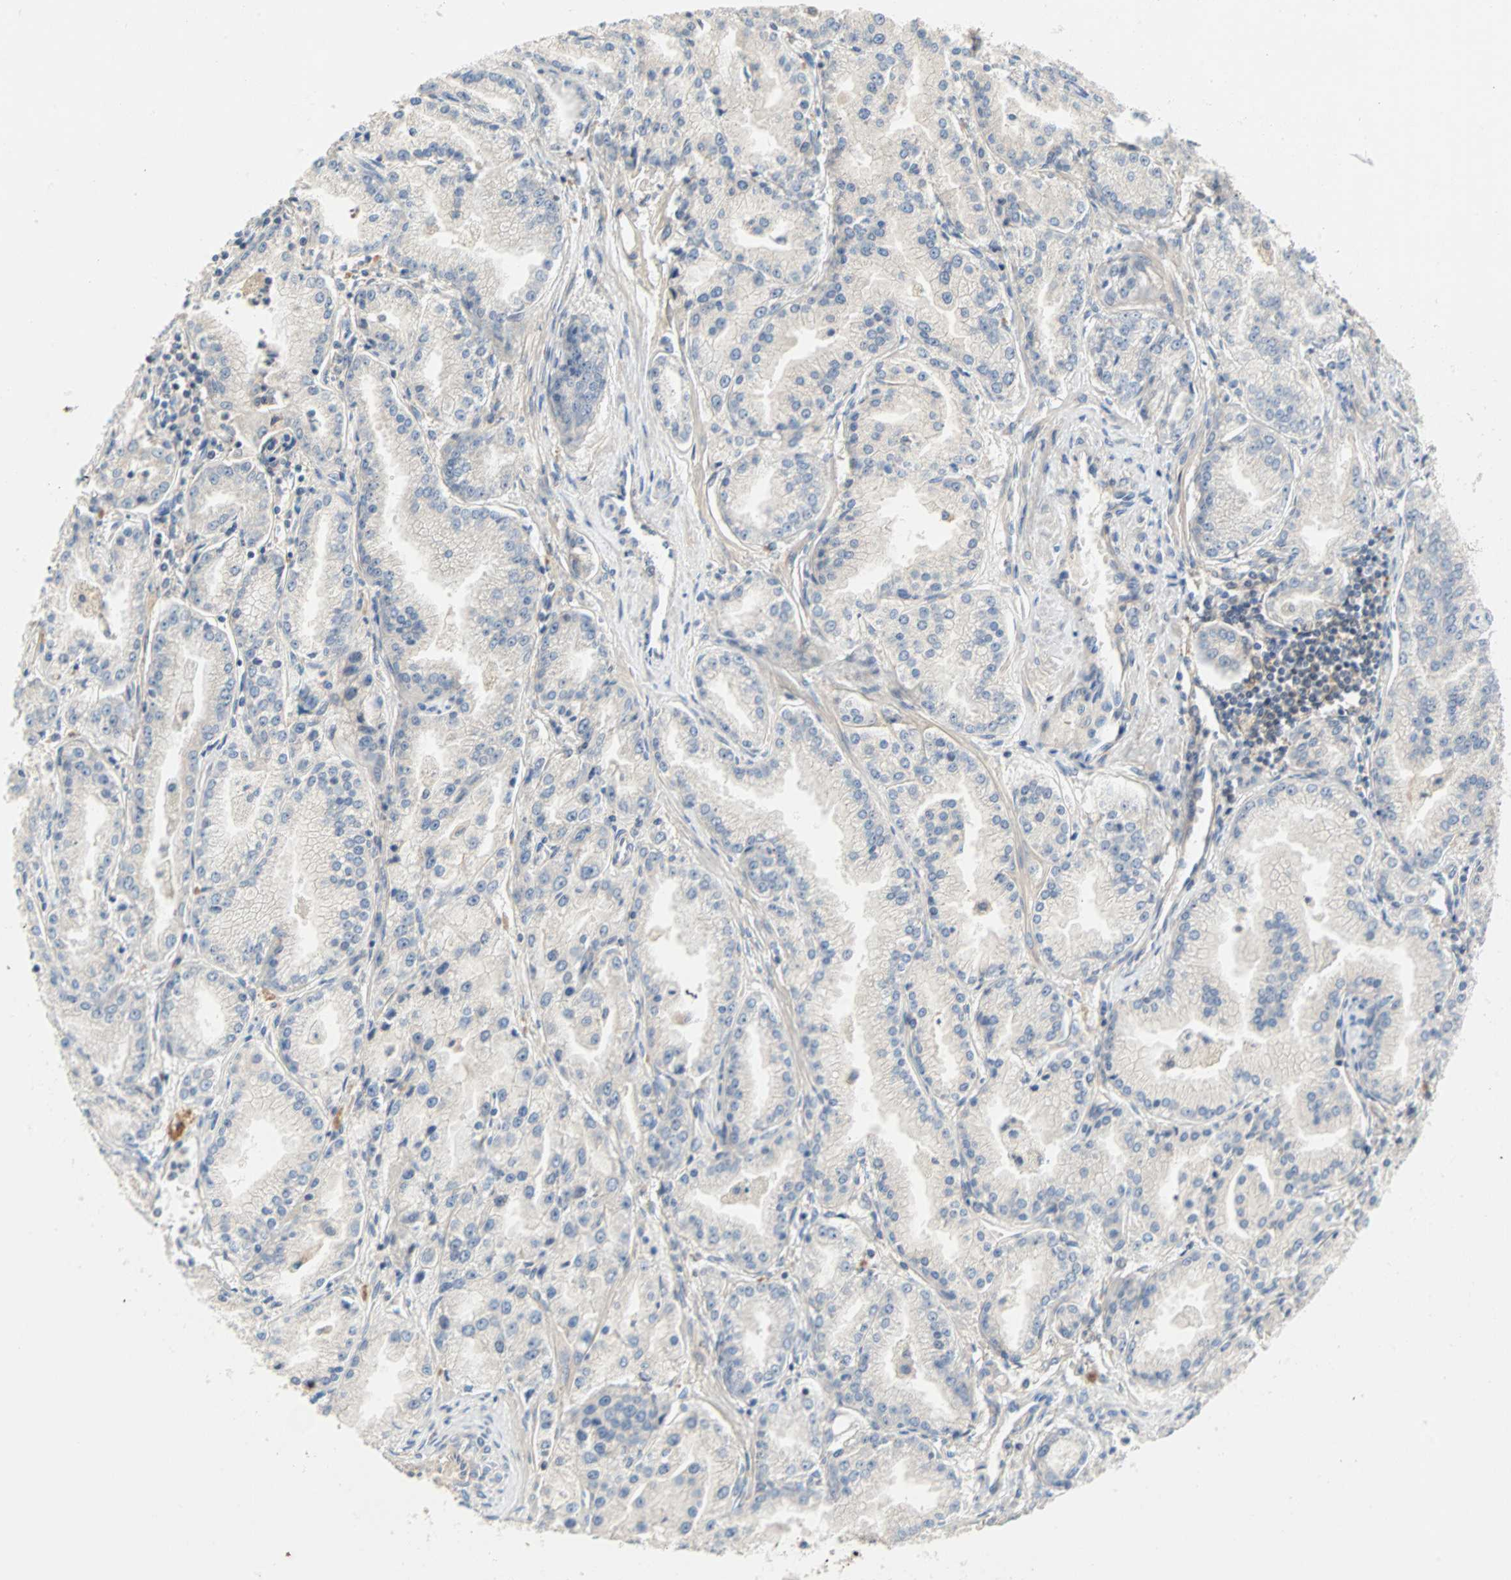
{"staining": {"intensity": "negative", "quantity": "none", "location": "none"}, "tissue": "prostate cancer", "cell_type": "Tumor cells", "image_type": "cancer", "snomed": [{"axis": "morphology", "description": "Adenocarcinoma, High grade"}, {"axis": "topography", "description": "Prostate"}], "caption": "Protein analysis of prostate cancer reveals no significant staining in tumor cells.", "gene": "MAP4K1", "patient": {"sex": "male", "age": 61}}